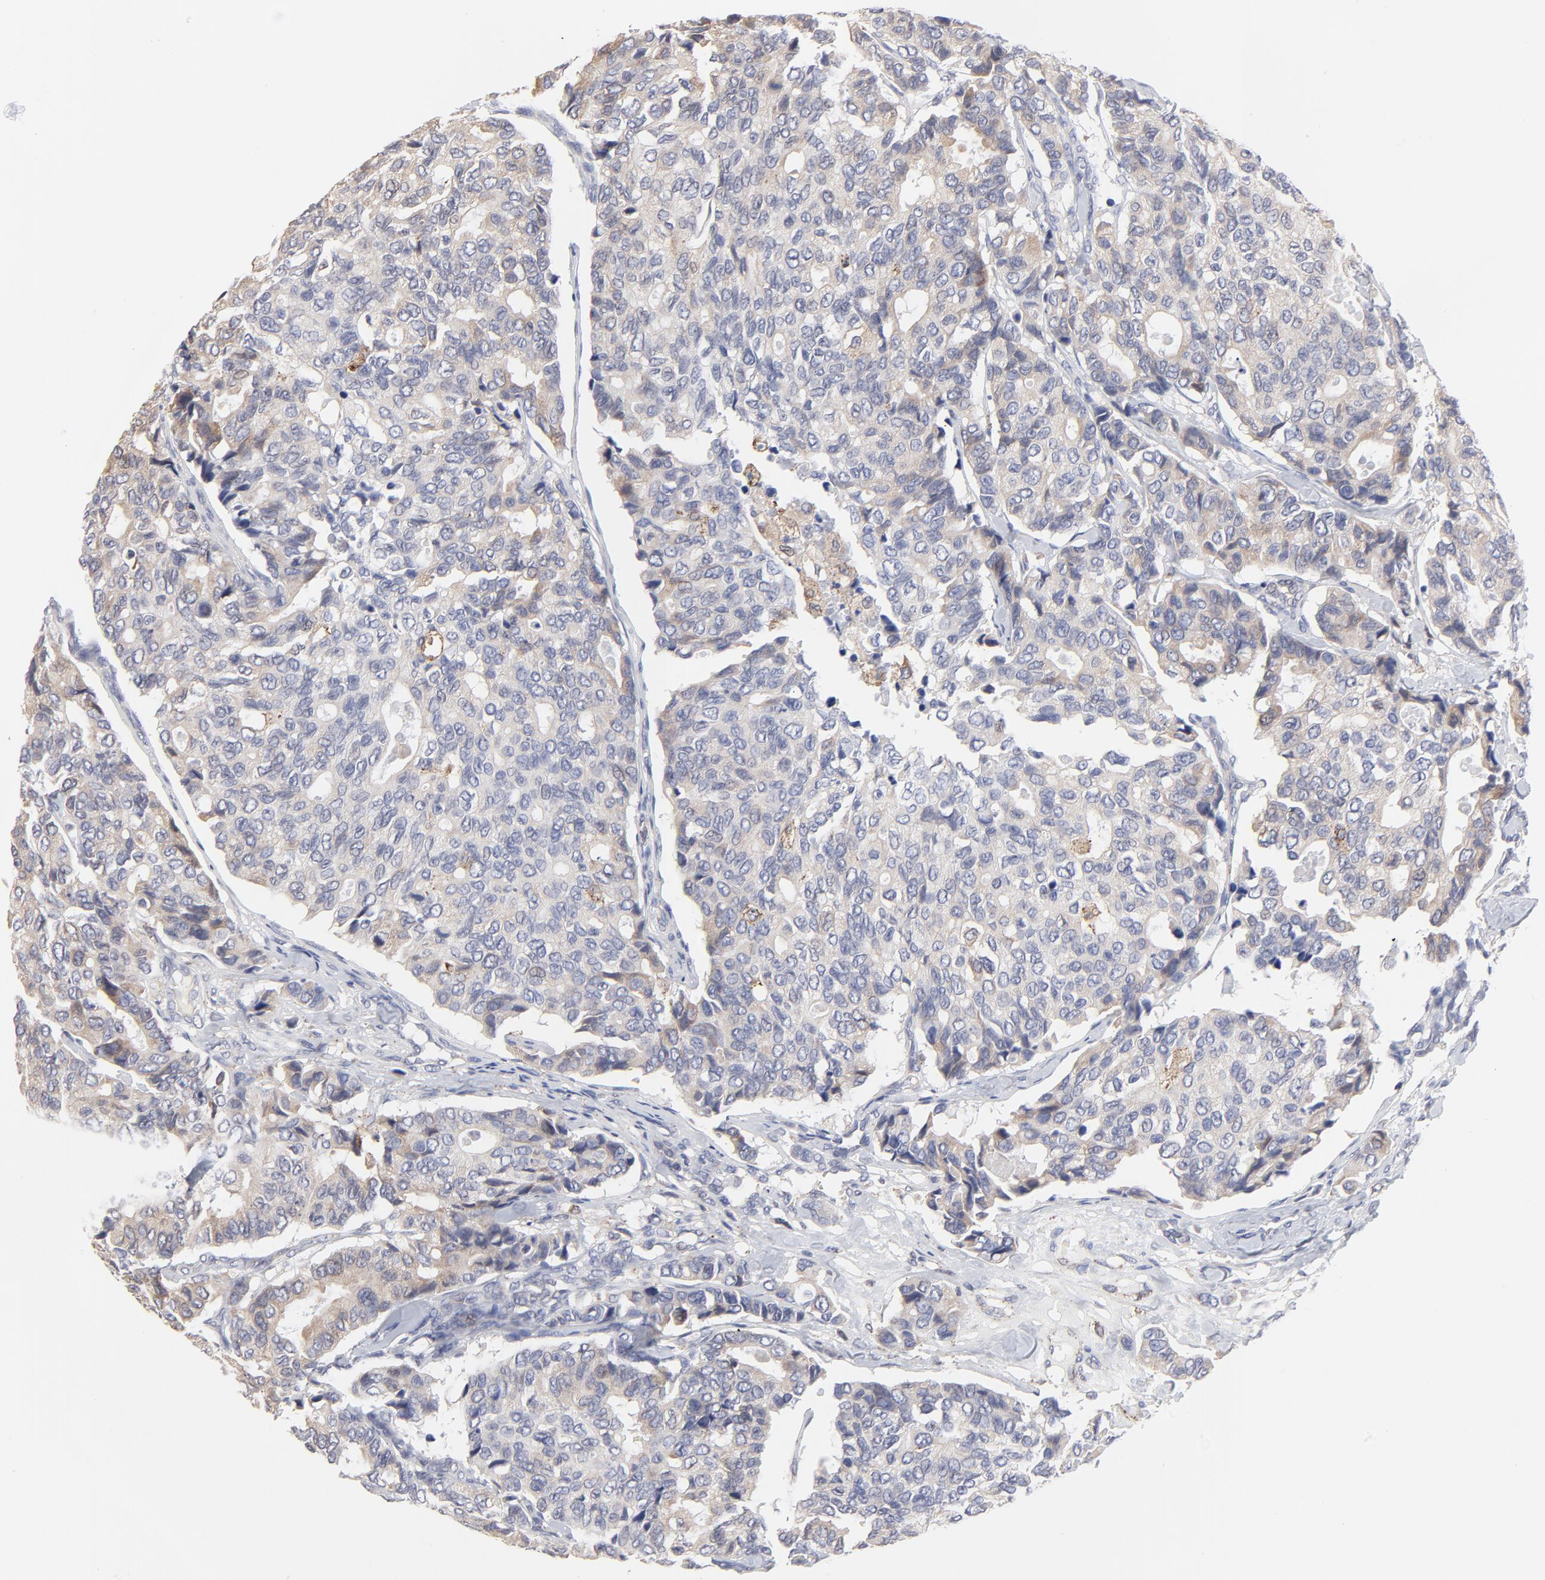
{"staining": {"intensity": "weak", "quantity": ">75%", "location": "cytoplasmic/membranous"}, "tissue": "breast cancer", "cell_type": "Tumor cells", "image_type": "cancer", "snomed": [{"axis": "morphology", "description": "Duct carcinoma"}, {"axis": "topography", "description": "Breast"}], "caption": "Immunohistochemistry histopathology image of neoplastic tissue: human breast invasive ductal carcinoma stained using immunohistochemistry displays low levels of weak protein expression localized specifically in the cytoplasmic/membranous of tumor cells, appearing as a cytoplasmic/membranous brown color.", "gene": "TRIM22", "patient": {"sex": "female", "age": 69}}